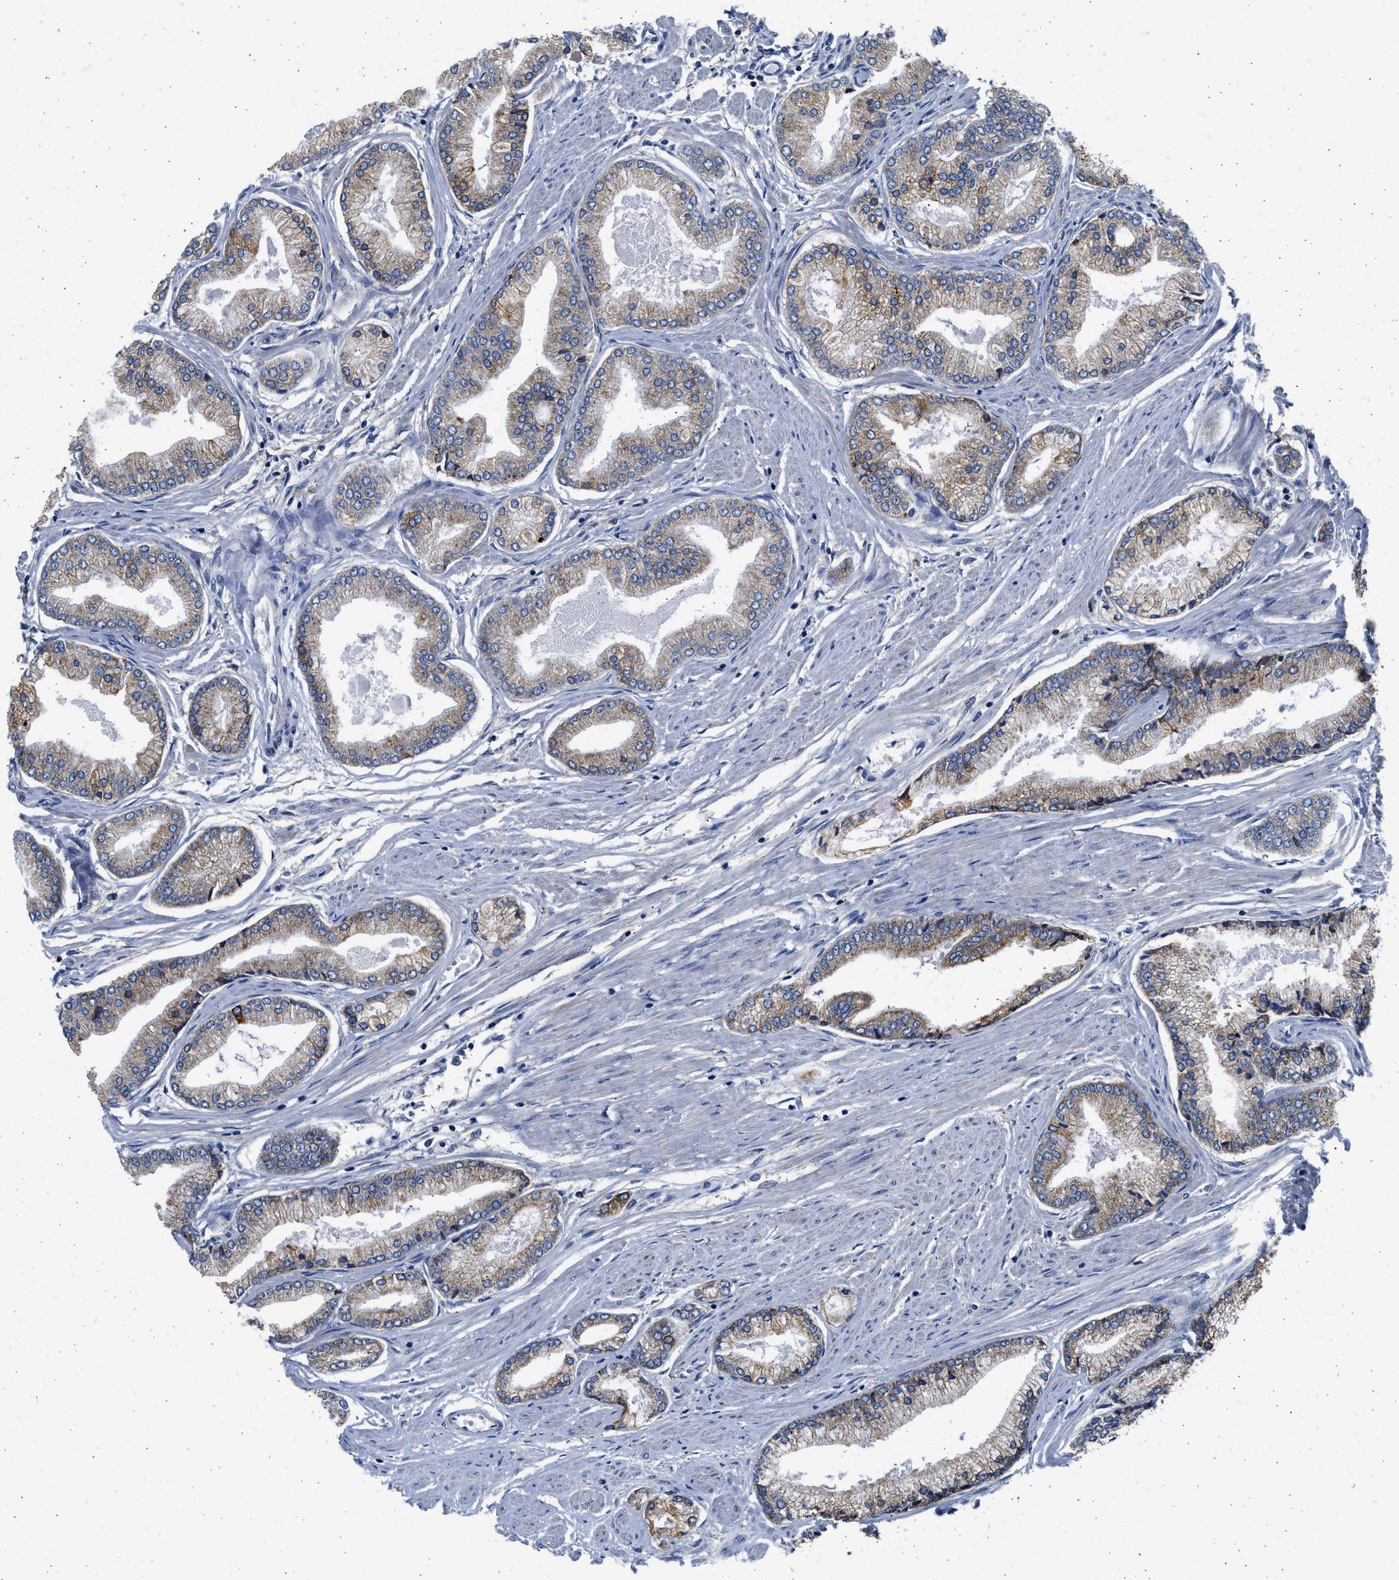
{"staining": {"intensity": "weak", "quantity": "25%-75%", "location": "cytoplasmic/membranous"}, "tissue": "prostate cancer", "cell_type": "Tumor cells", "image_type": "cancer", "snomed": [{"axis": "morphology", "description": "Adenocarcinoma, High grade"}, {"axis": "topography", "description": "Prostate"}], "caption": "Prostate cancer (high-grade adenocarcinoma) stained with DAB (3,3'-diaminobenzidine) immunohistochemistry displays low levels of weak cytoplasmic/membranous staining in approximately 25%-75% of tumor cells.", "gene": "PLD2", "patient": {"sex": "male", "age": 61}}